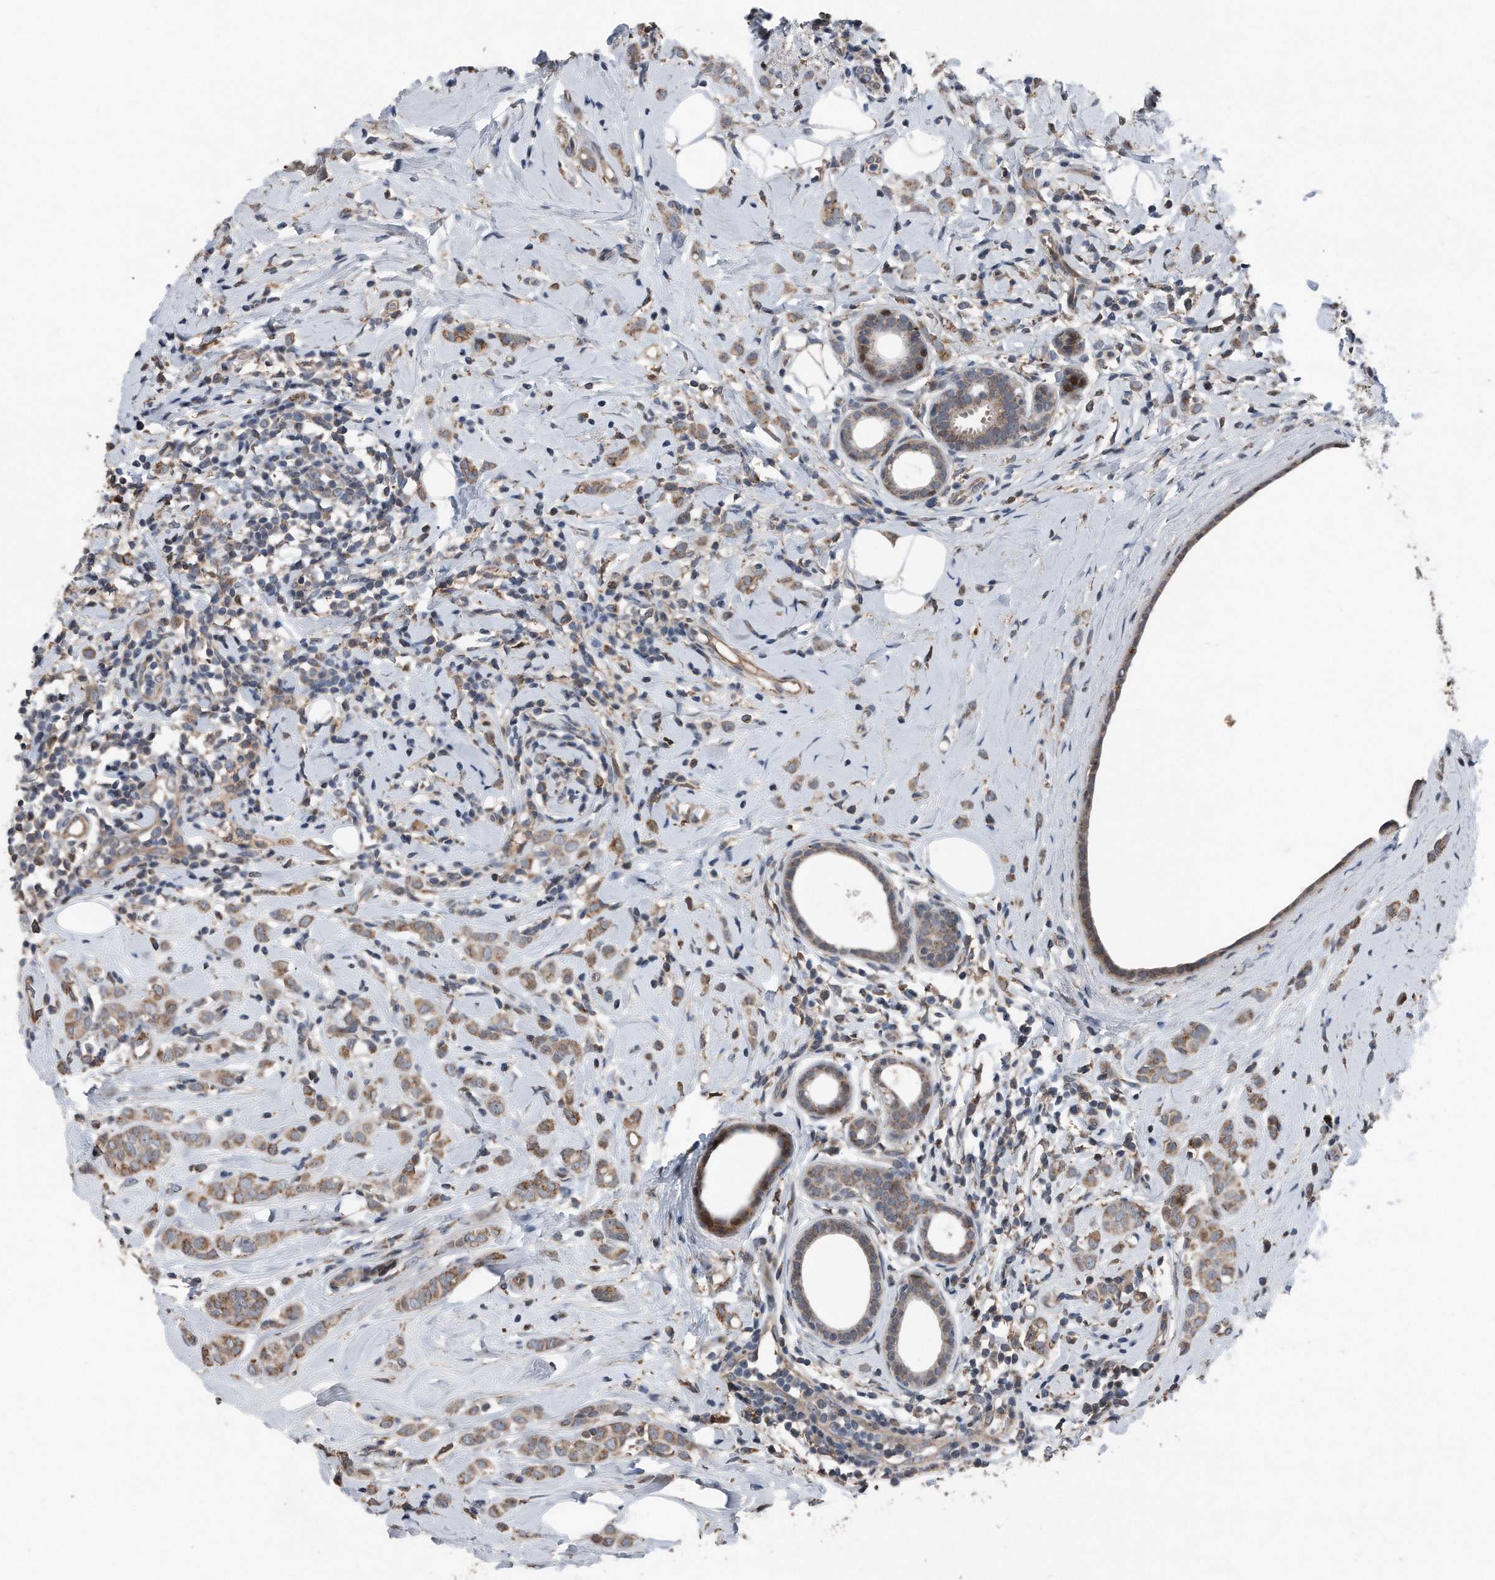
{"staining": {"intensity": "weak", "quantity": ">75%", "location": "cytoplasmic/membranous"}, "tissue": "breast cancer", "cell_type": "Tumor cells", "image_type": "cancer", "snomed": [{"axis": "morphology", "description": "Lobular carcinoma"}, {"axis": "topography", "description": "Breast"}], "caption": "Immunohistochemistry histopathology image of human breast cancer (lobular carcinoma) stained for a protein (brown), which shows low levels of weak cytoplasmic/membranous positivity in about >75% of tumor cells.", "gene": "DST", "patient": {"sex": "female", "age": 47}}